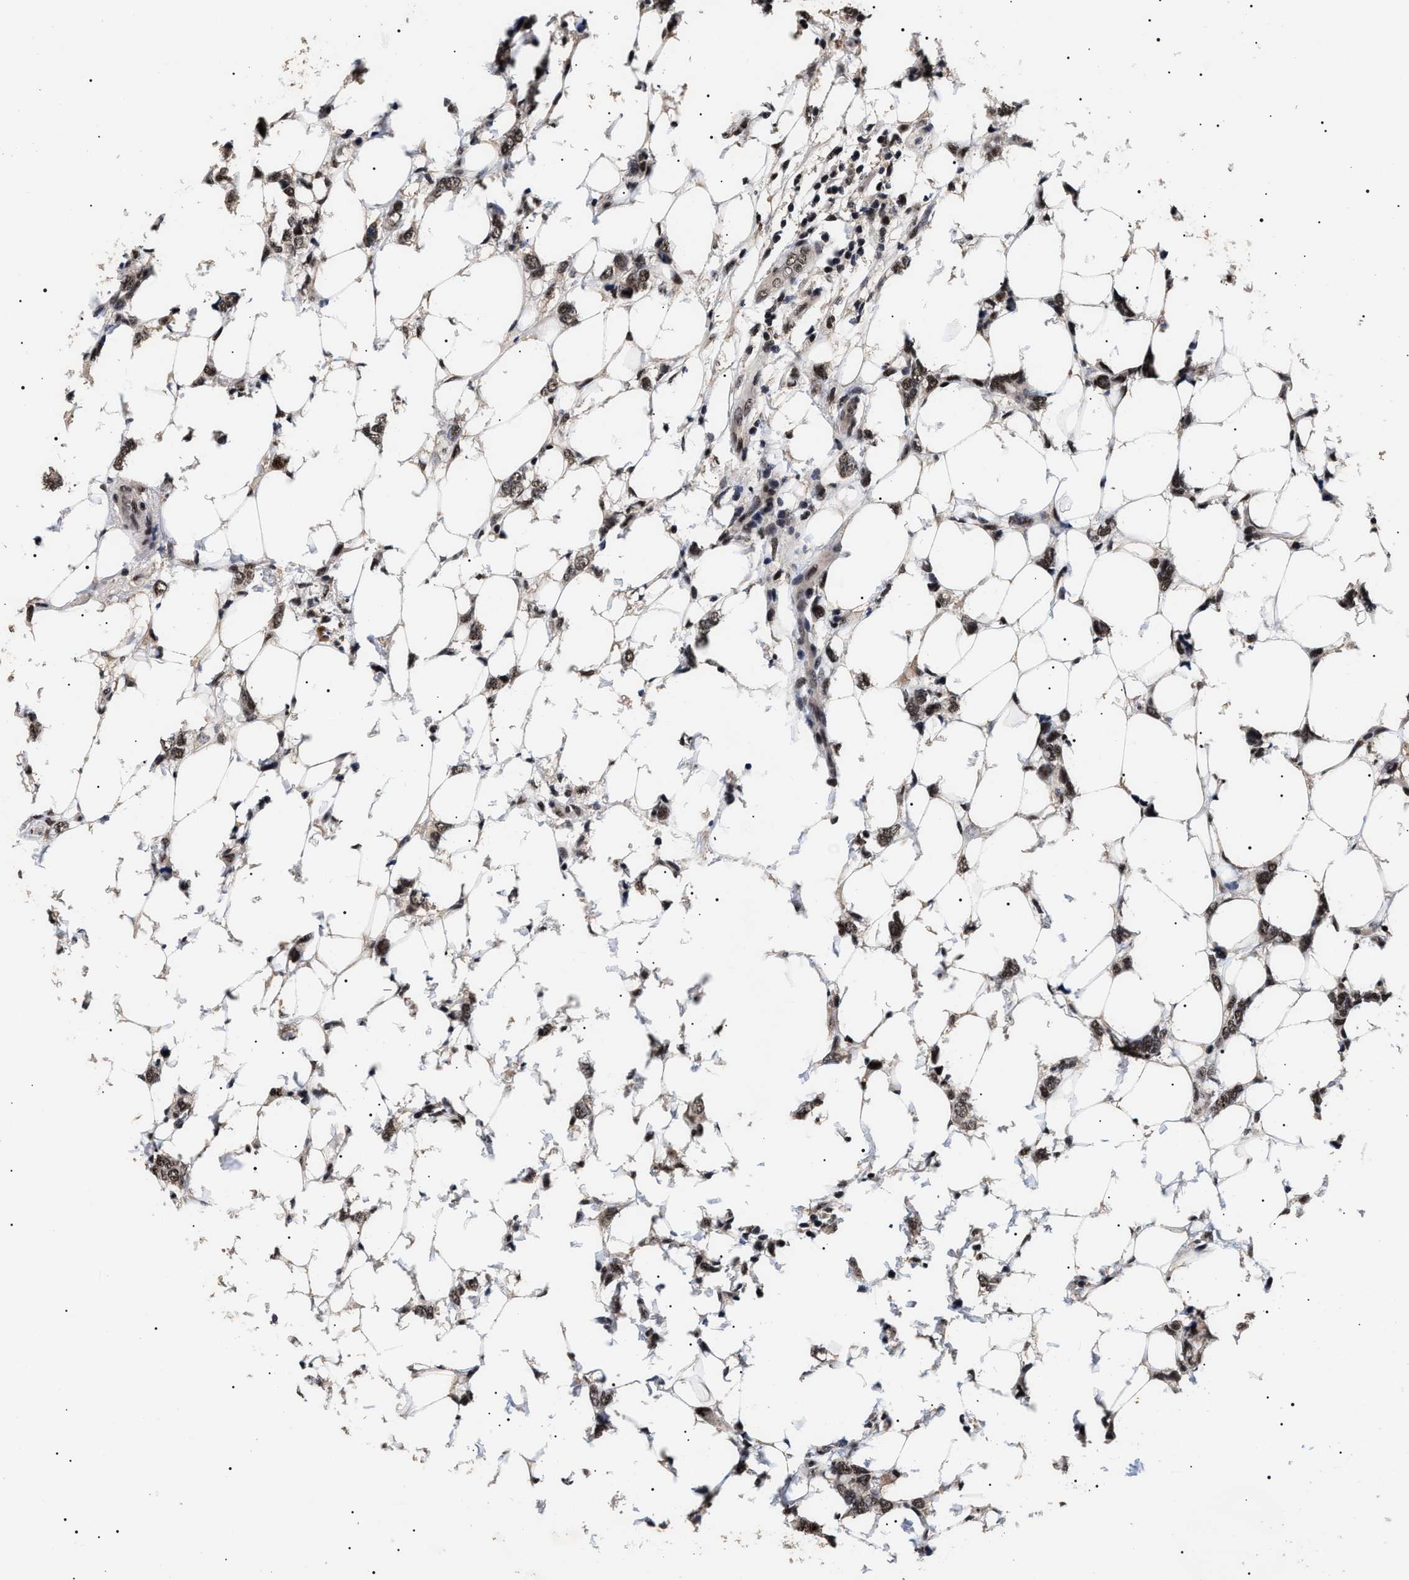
{"staining": {"intensity": "moderate", "quantity": ">75%", "location": "nuclear"}, "tissue": "breast cancer", "cell_type": "Tumor cells", "image_type": "cancer", "snomed": [{"axis": "morphology", "description": "Normal tissue, NOS"}, {"axis": "morphology", "description": "Lobular carcinoma"}, {"axis": "topography", "description": "Breast"}], "caption": "Immunohistochemical staining of human breast cancer (lobular carcinoma) reveals medium levels of moderate nuclear expression in about >75% of tumor cells.", "gene": "CAAP1", "patient": {"sex": "female", "age": 47}}